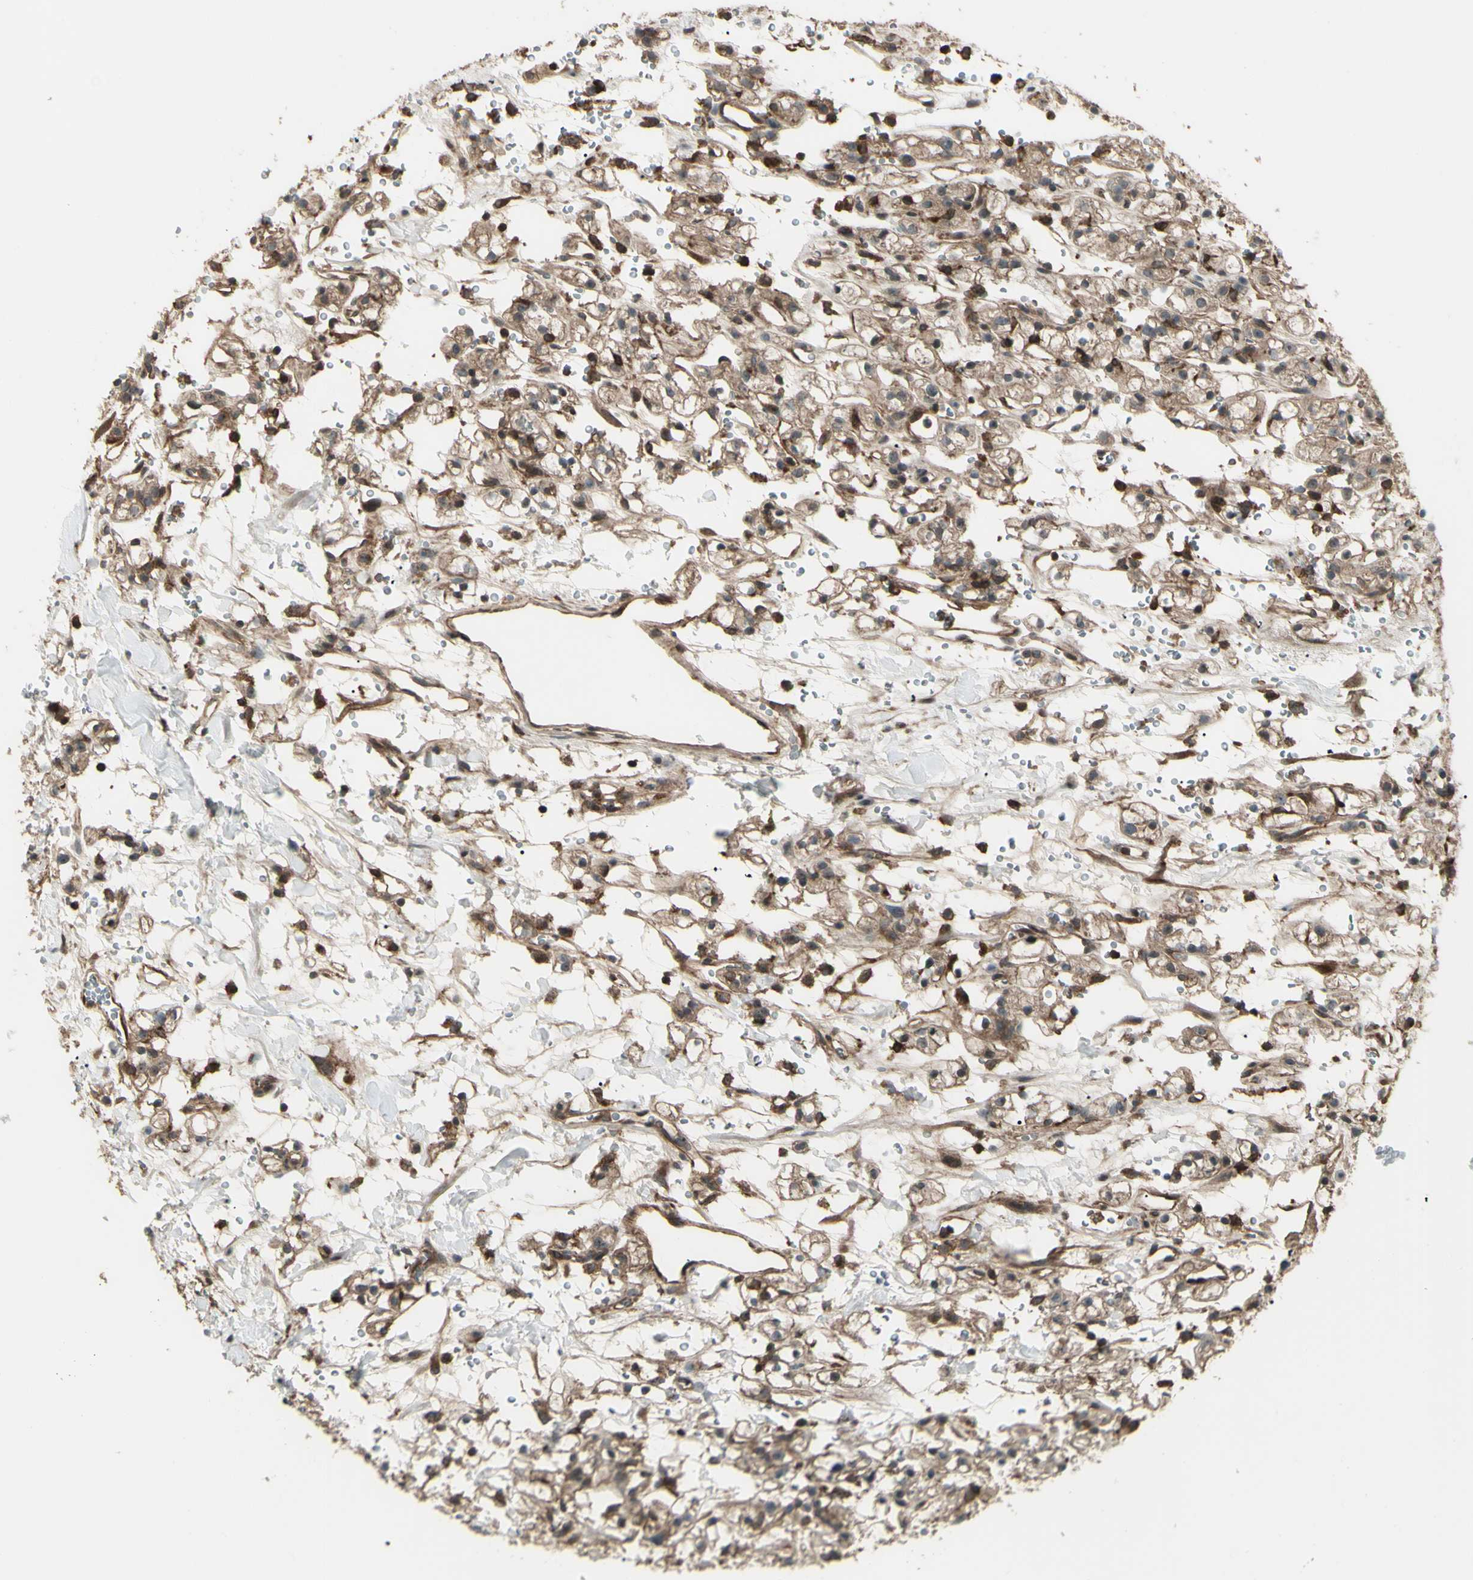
{"staining": {"intensity": "moderate", "quantity": ">75%", "location": "cytoplasmic/membranous"}, "tissue": "renal cancer", "cell_type": "Tumor cells", "image_type": "cancer", "snomed": [{"axis": "morphology", "description": "Adenocarcinoma, NOS"}, {"axis": "topography", "description": "Kidney"}], "caption": "Immunohistochemical staining of human renal adenocarcinoma shows moderate cytoplasmic/membranous protein staining in about >75% of tumor cells.", "gene": "FXYD5", "patient": {"sex": "male", "age": 61}}